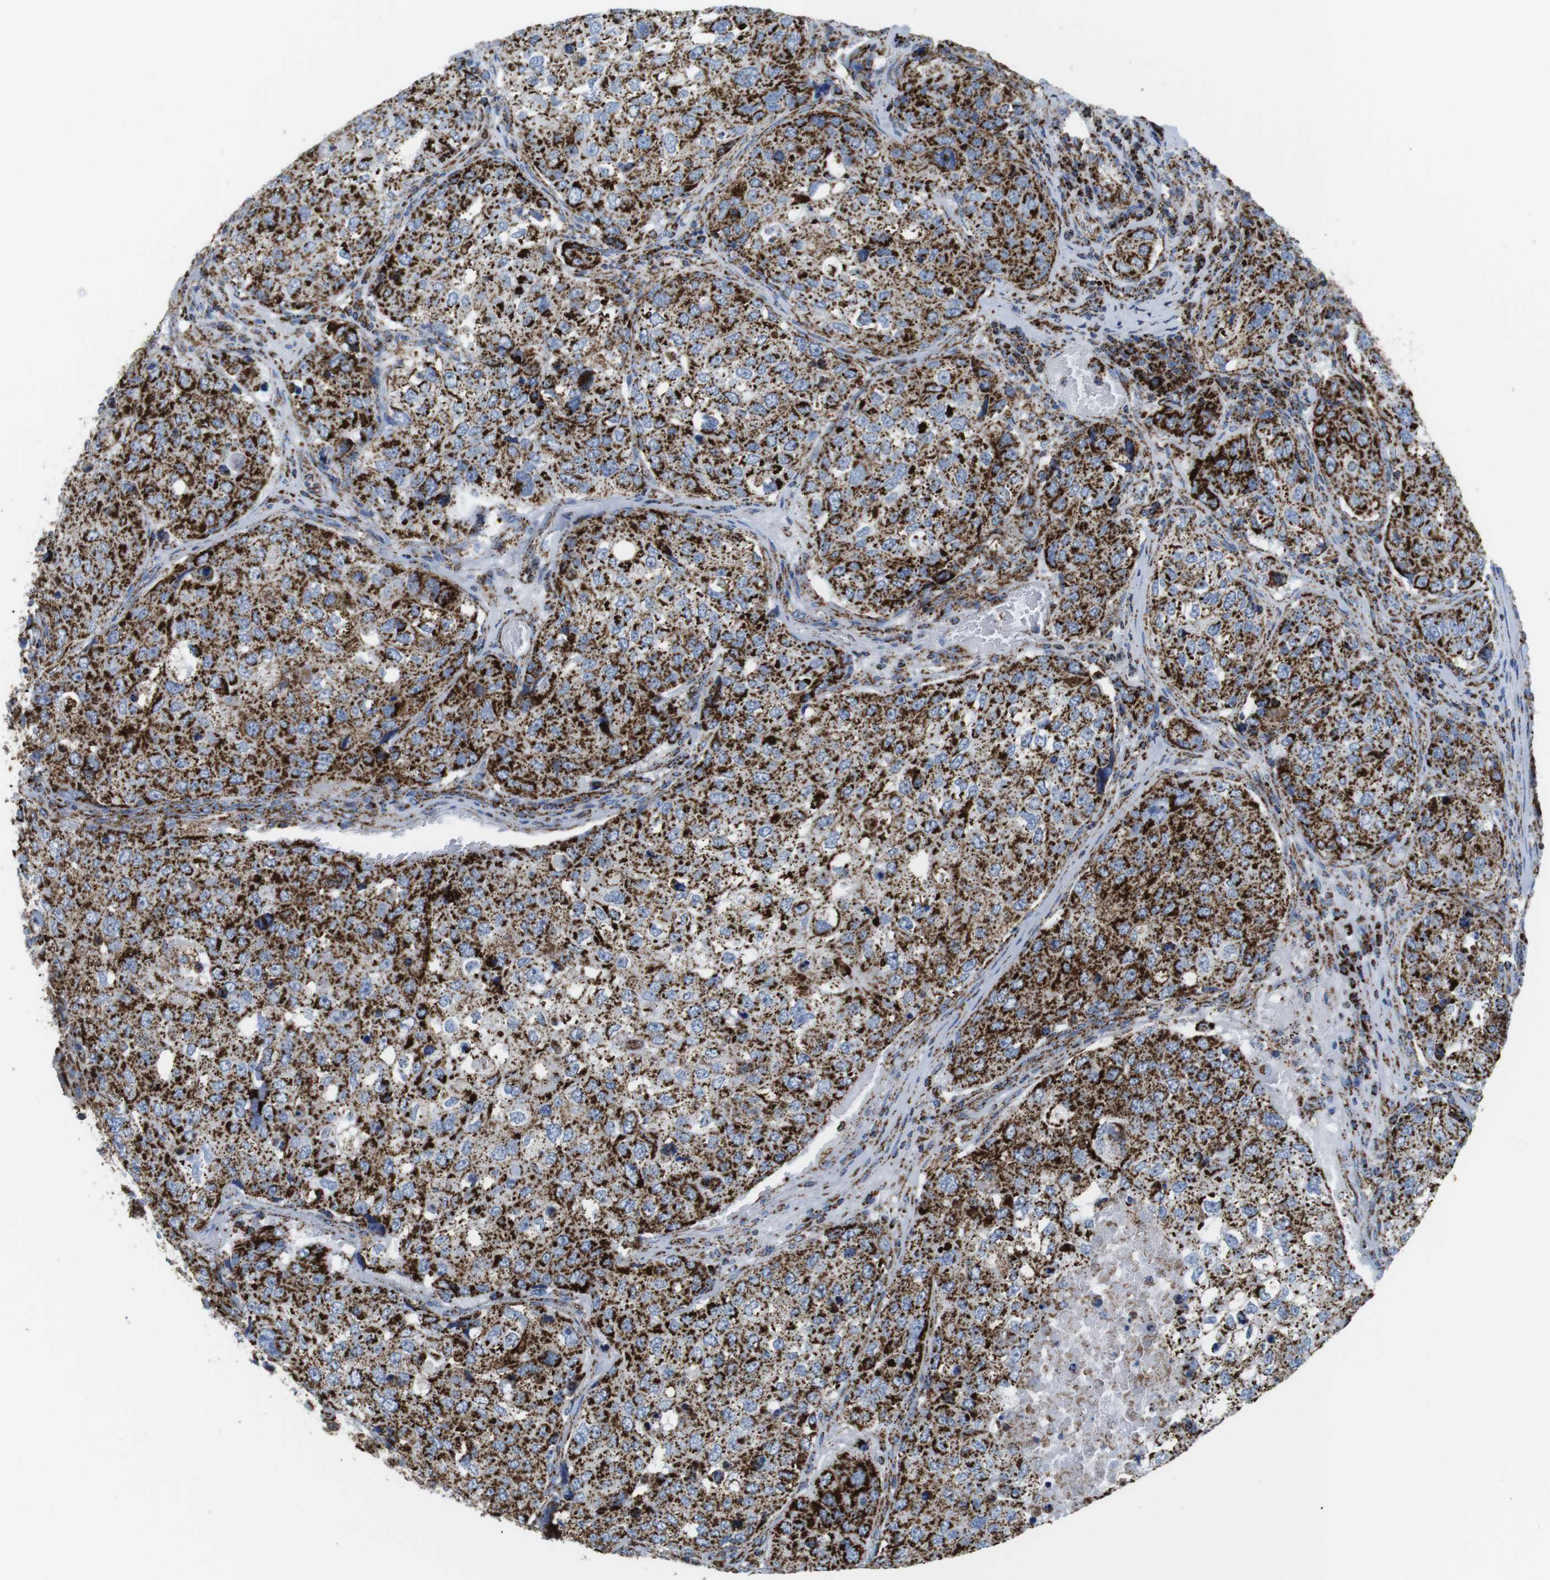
{"staining": {"intensity": "strong", "quantity": ">75%", "location": "cytoplasmic/membranous"}, "tissue": "urothelial cancer", "cell_type": "Tumor cells", "image_type": "cancer", "snomed": [{"axis": "morphology", "description": "Urothelial carcinoma, High grade"}, {"axis": "topography", "description": "Lymph node"}, {"axis": "topography", "description": "Urinary bladder"}], "caption": "Protein analysis of urothelial cancer tissue shows strong cytoplasmic/membranous expression in about >75% of tumor cells. Immunohistochemistry (ihc) stains the protein in brown and the nuclei are stained blue.", "gene": "ATP5PO", "patient": {"sex": "male", "age": 51}}